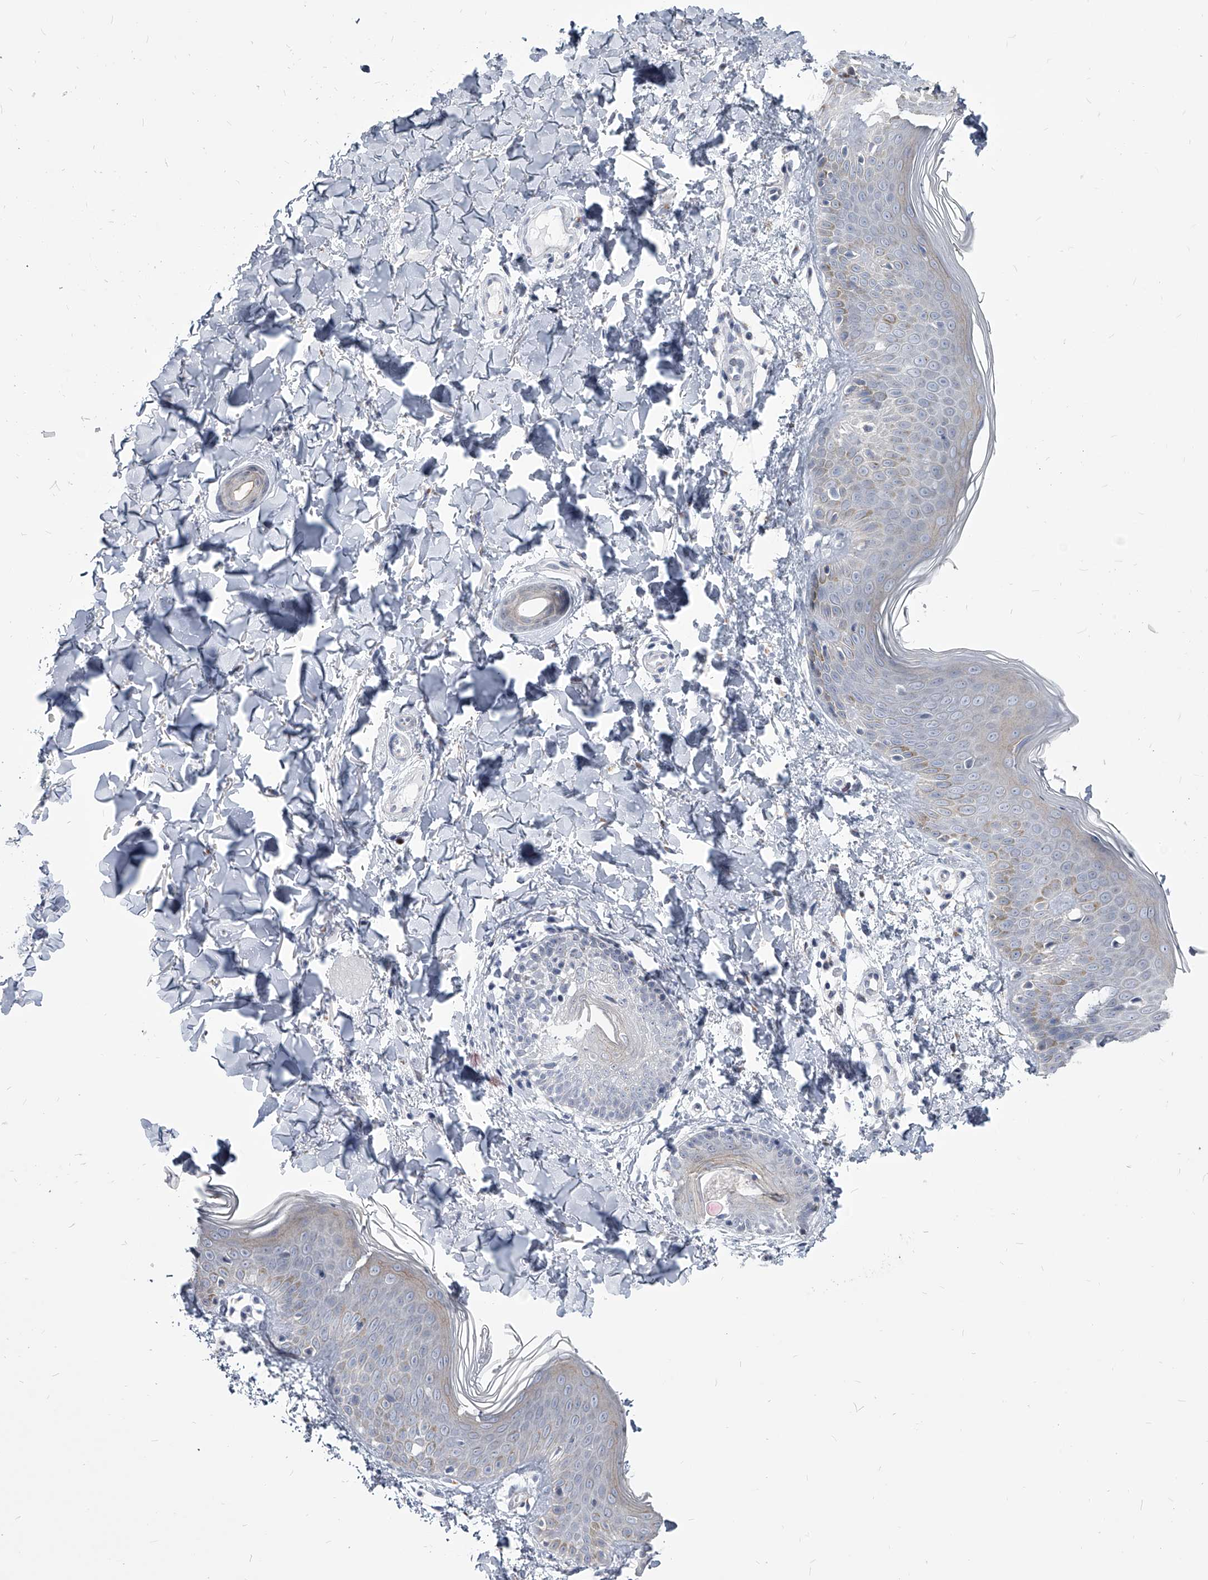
{"staining": {"intensity": "negative", "quantity": "none", "location": "none"}, "tissue": "skin", "cell_type": "Fibroblasts", "image_type": "normal", "snomed": [{"axis": "morphology", "description": "Normal tissue, NOS"}, {"axis": "topography", "description": "Skin"}], "caption": "Fibroblasts show no significant expression in unremarkable skin.", "gene": "EVA1C", "patient": {"sex": "male", "age": 37}}